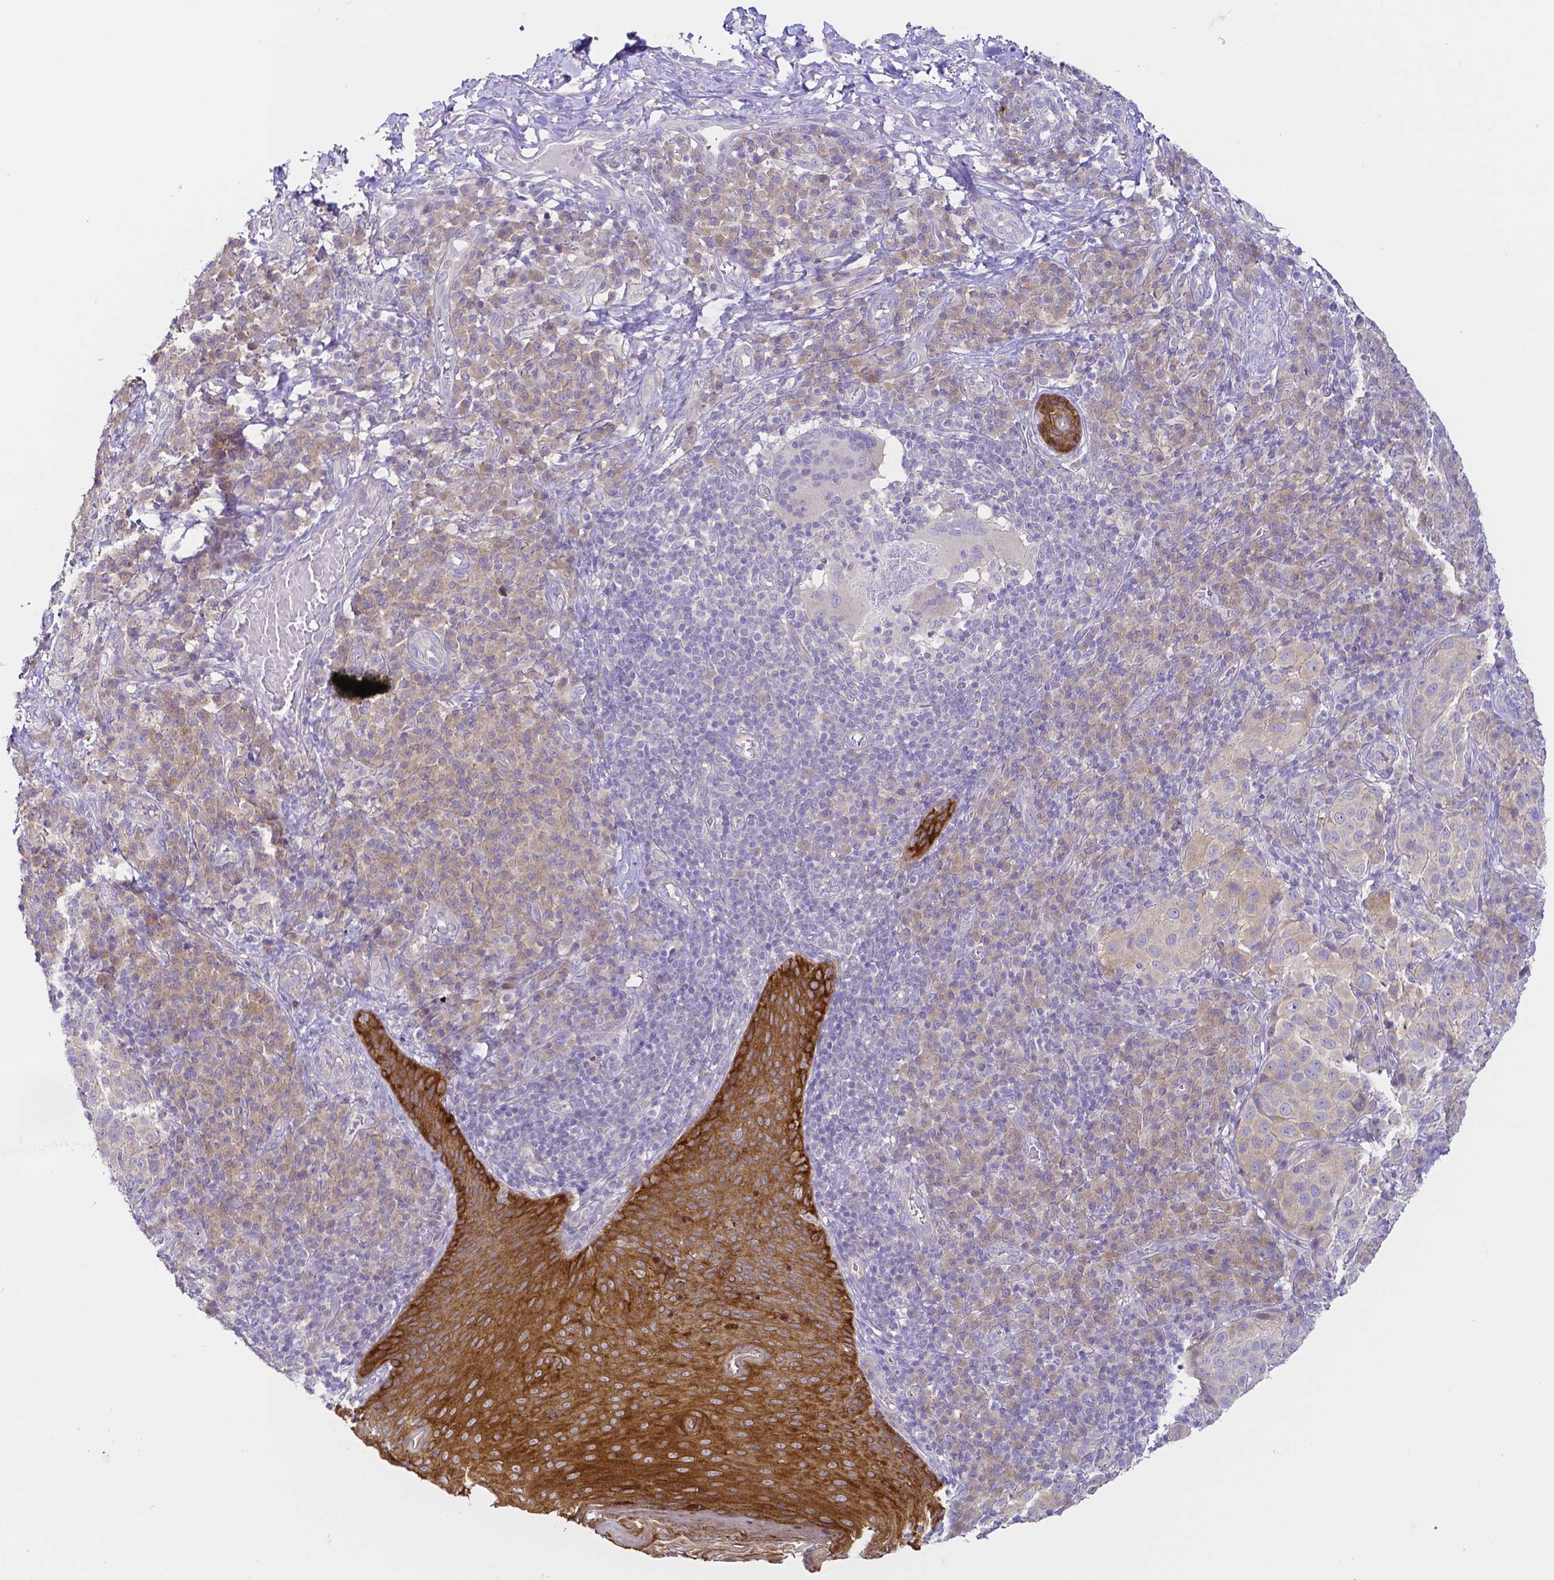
{"staining": {"intensity": "weak", "quantity": "25%-75%", "location": "cytoplasmic/membranous"}, "tissue": "melanoma", "cell_type": "Tumor cells", "image_type": "cancer", "snomed": [{"axis": "morphology", "description": "Malignant melanoma, NOS"}, {"axis": "topography", "description": "Skin"}], "caption": "A low amount of weak cytoplasmic/membranous positivity is present in about 25%-75% of tumor cells in melanoma tissue.", "gene": "PKP3", "patient": {"sex": "male", "age": 38}}